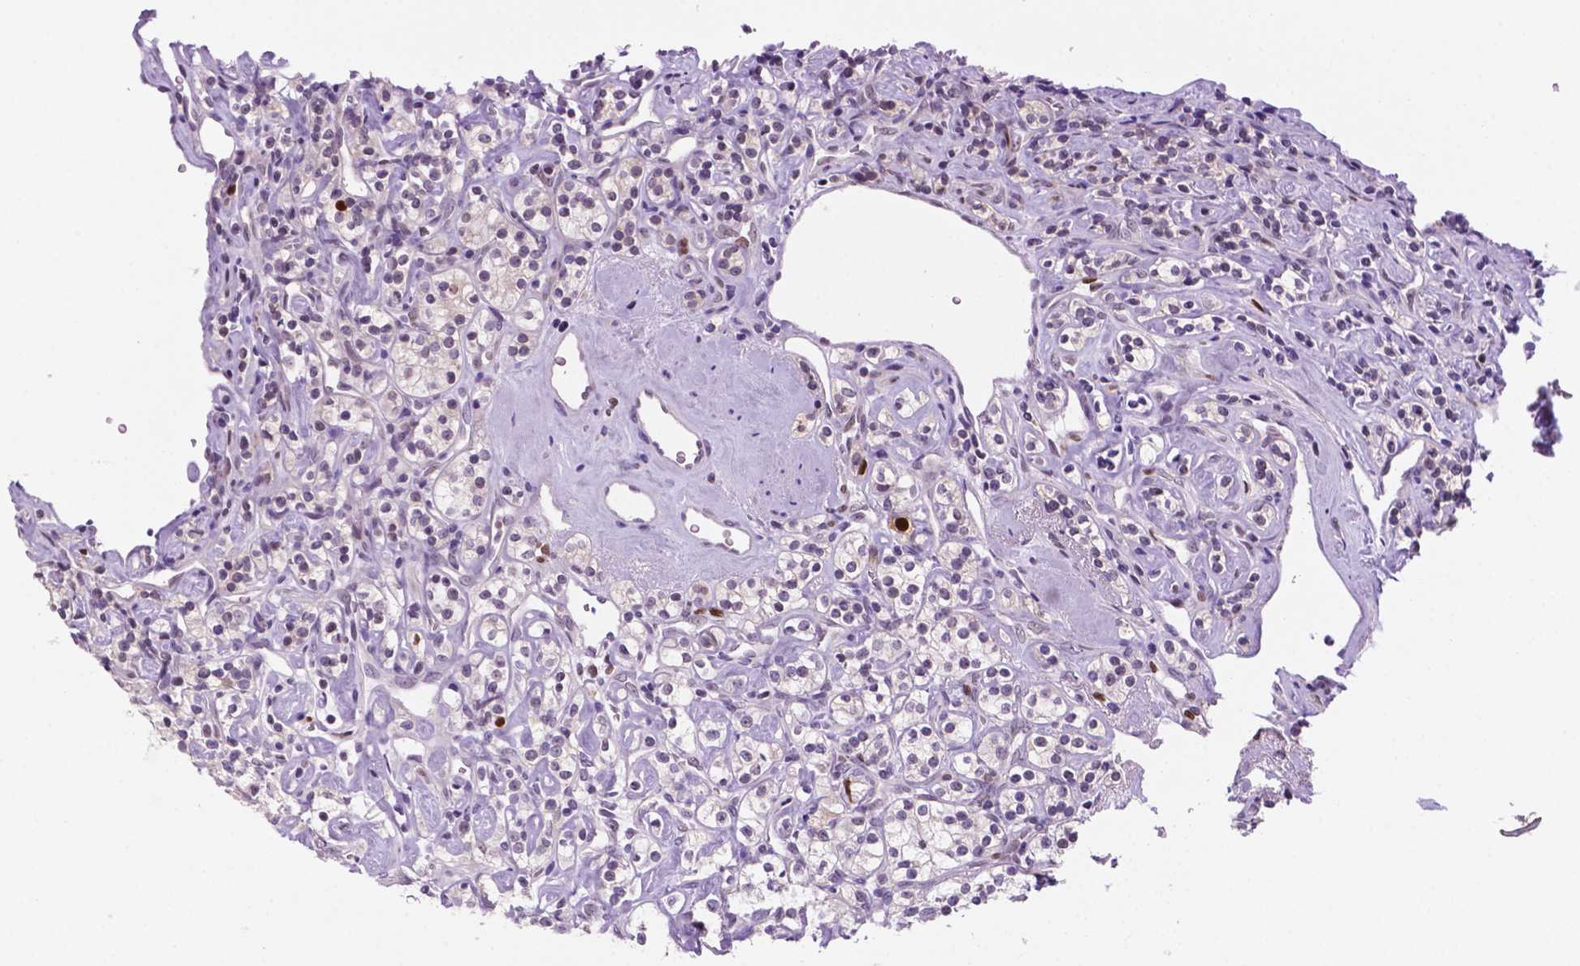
{"staining": {"intensity": "moderate", "quantity": "<25%", "location": "nuclear"}, "tissue": "renal cancer", "cell_type": "Tumor cells", "image_type": "cancer", "snomed": [{"axis": "morphology", "description": "Adenocarcinoma, NOS"}, {"axis": "topography", "description": "Kidney"}], "caption": "A low amount of moderate nuclear expression is present in approximately <25% of tumor cells in renal cancer tissue. (brown staining indicates protein expression, while blue staining denotes nuclei).", "gene": "NCAPH2", "patient": {"sex": "male", "age": 77}}